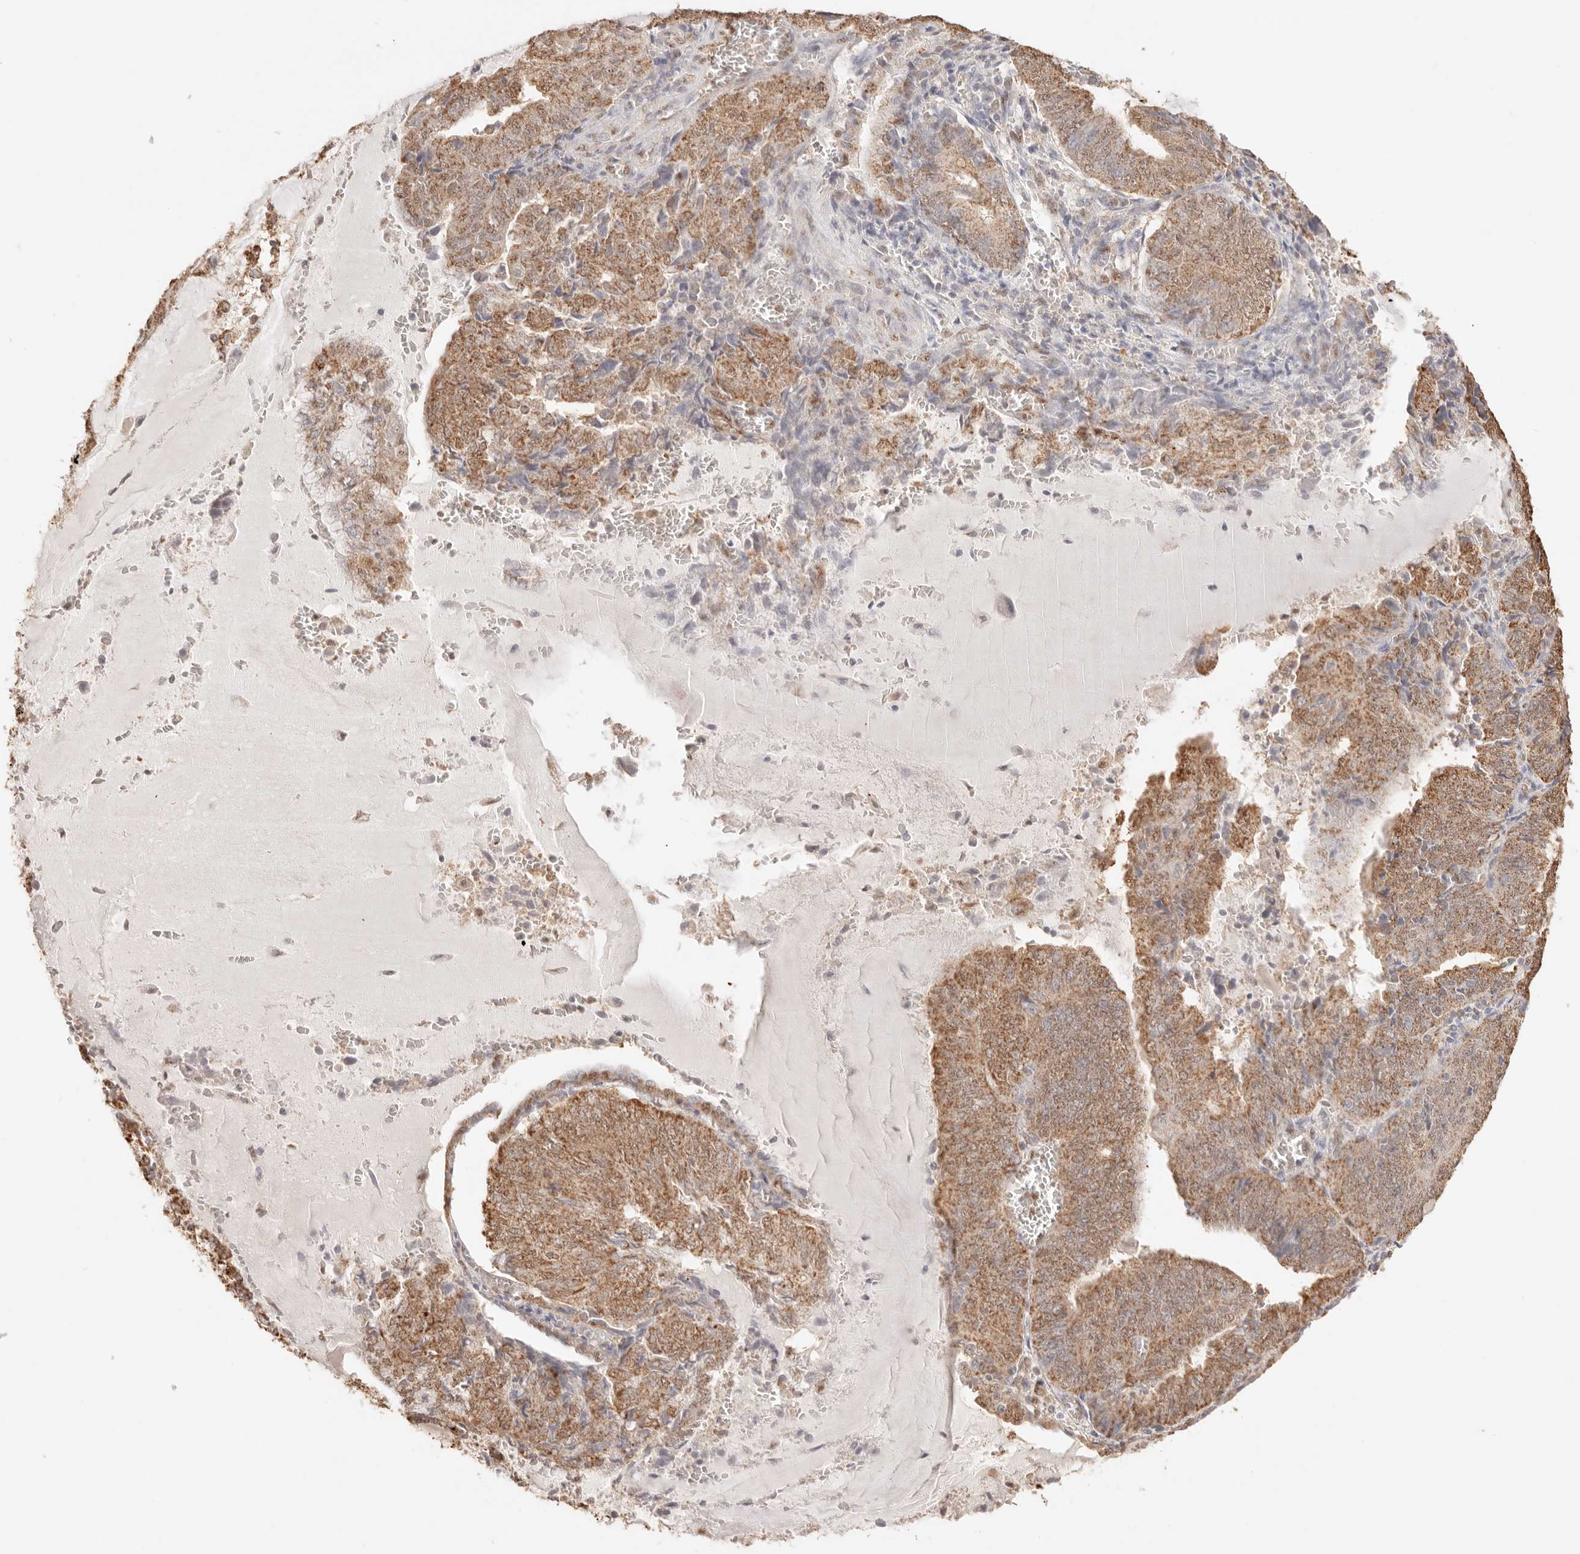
{"staining": {"intensity": "moderate", "quantity": ">75%", "location": "cytoplasmic/membranous,nuclear"}, "tissue": "endometrial cancer", "cell_type": "Tumor cells", "image_type": "cancer", "snomed": [{"axis": "morphology", "description": "Adenocarcinoma, NOS"}, {"axis": "topography", "description": "Endometrium"}], "caption": "Adenocarcinoma (endometrial) tissue exhibits moderate cytoplasmic/membranous and nuclear staining in approximately >75% of tumor cells, visualized by immunohistochemistry.", "gene": "IL1R2", "patient": {"sex": "female", "age": 81}}